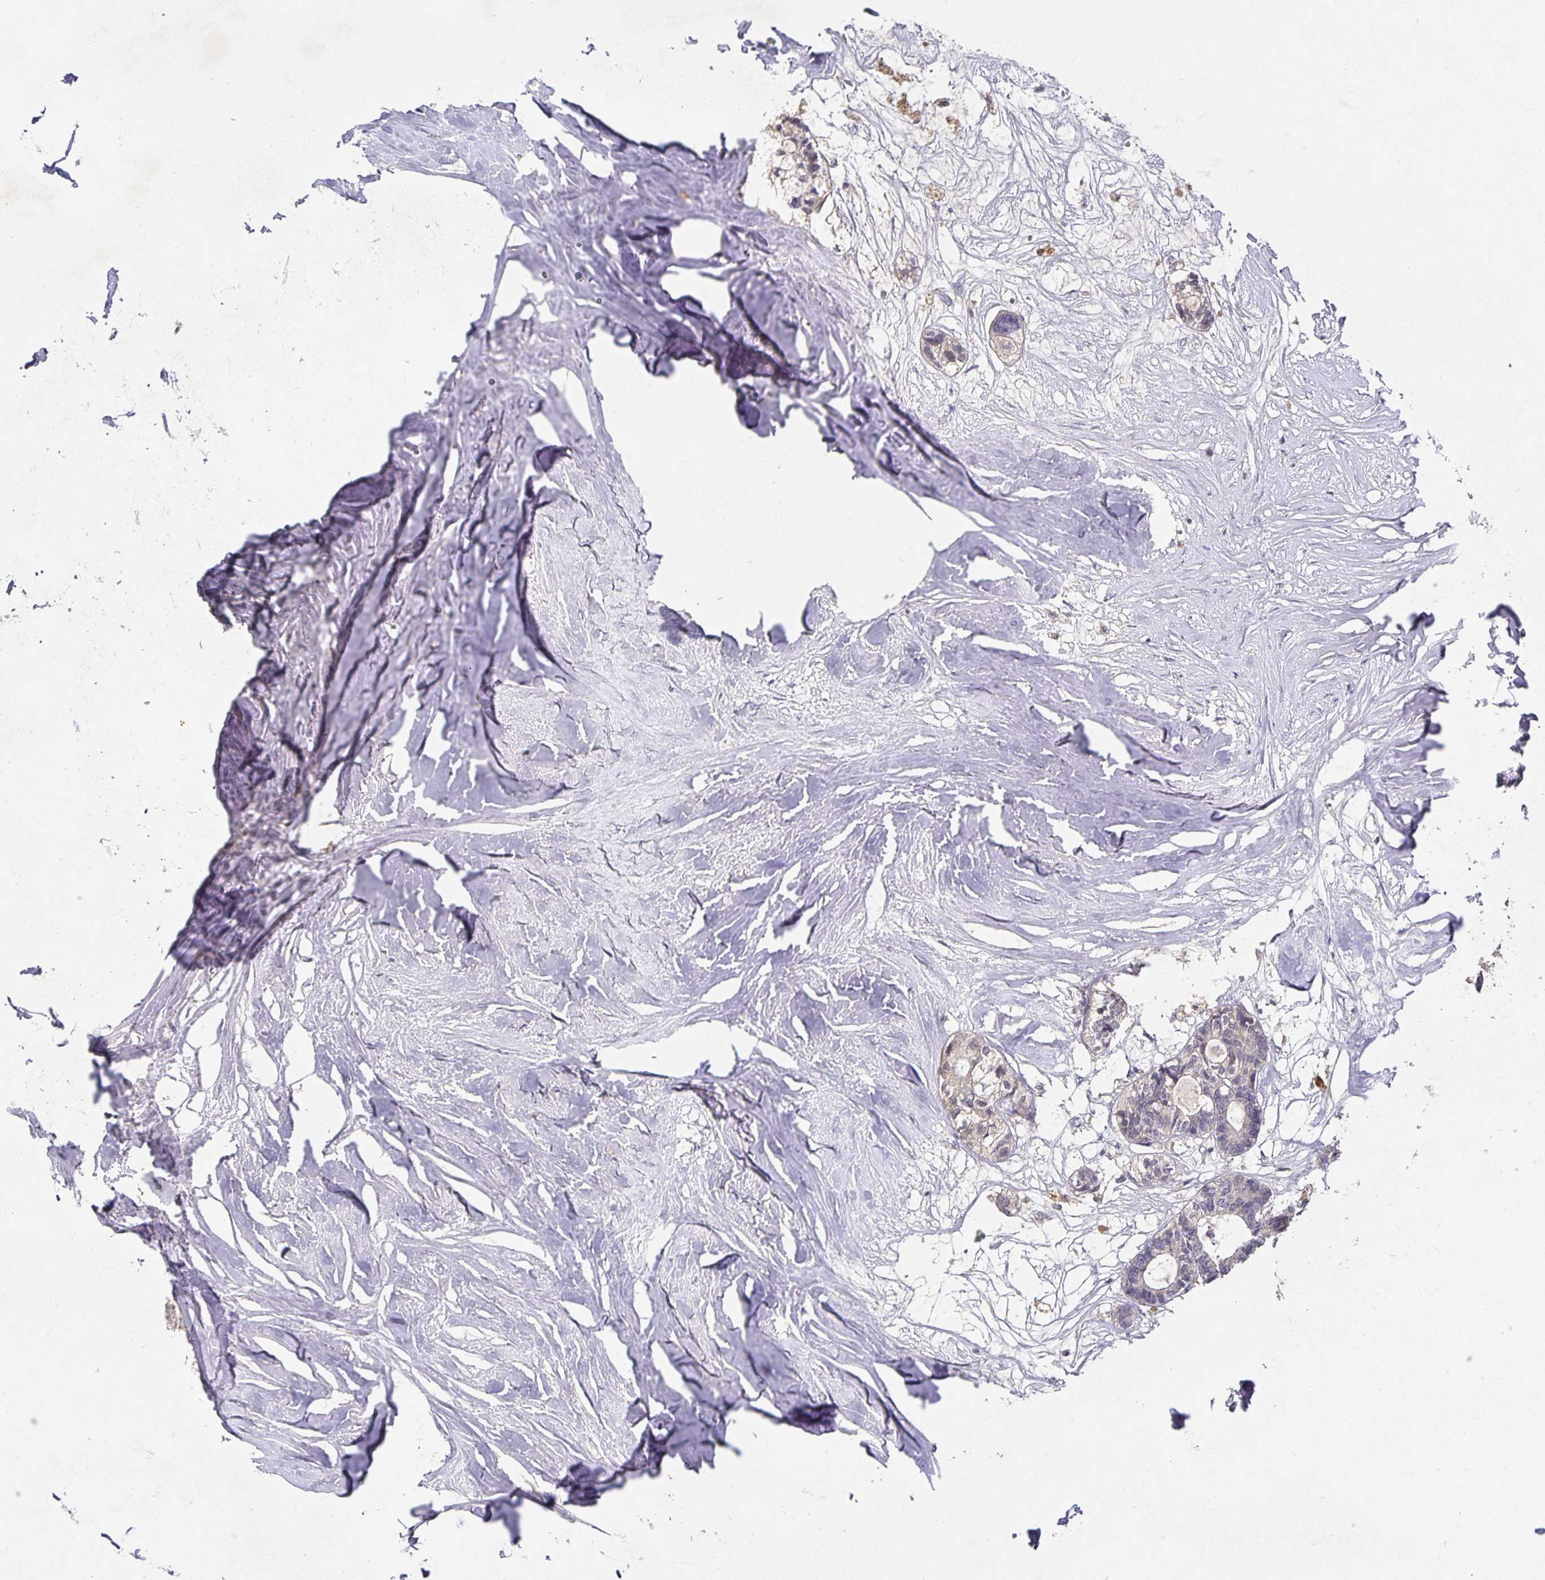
{"staining": {"intensity": "weak", "quantity": "<25%", "location": "cytoplasmic/membranous"}, "tissue": "colorectal cancer", "cell_type": "Tumor cells", "image_type": "cancer", "snomed": [{"axis": "morphology", "description": "Adenocarcinoma, NOS"}, {"axis": "topography", "description": "Colon"}, {"axis": "topography", "description": "Rectum"}], "caption": "Immunohistochemistry (IHC) of human colorectal cancer (adenocarcinoma) exhibits no positivity in tumor cells. (DAB immunohistochemistry (IHC), high magnification).", "gene": "HEPN1", "patient": {"sex": "male", "age": 57}}